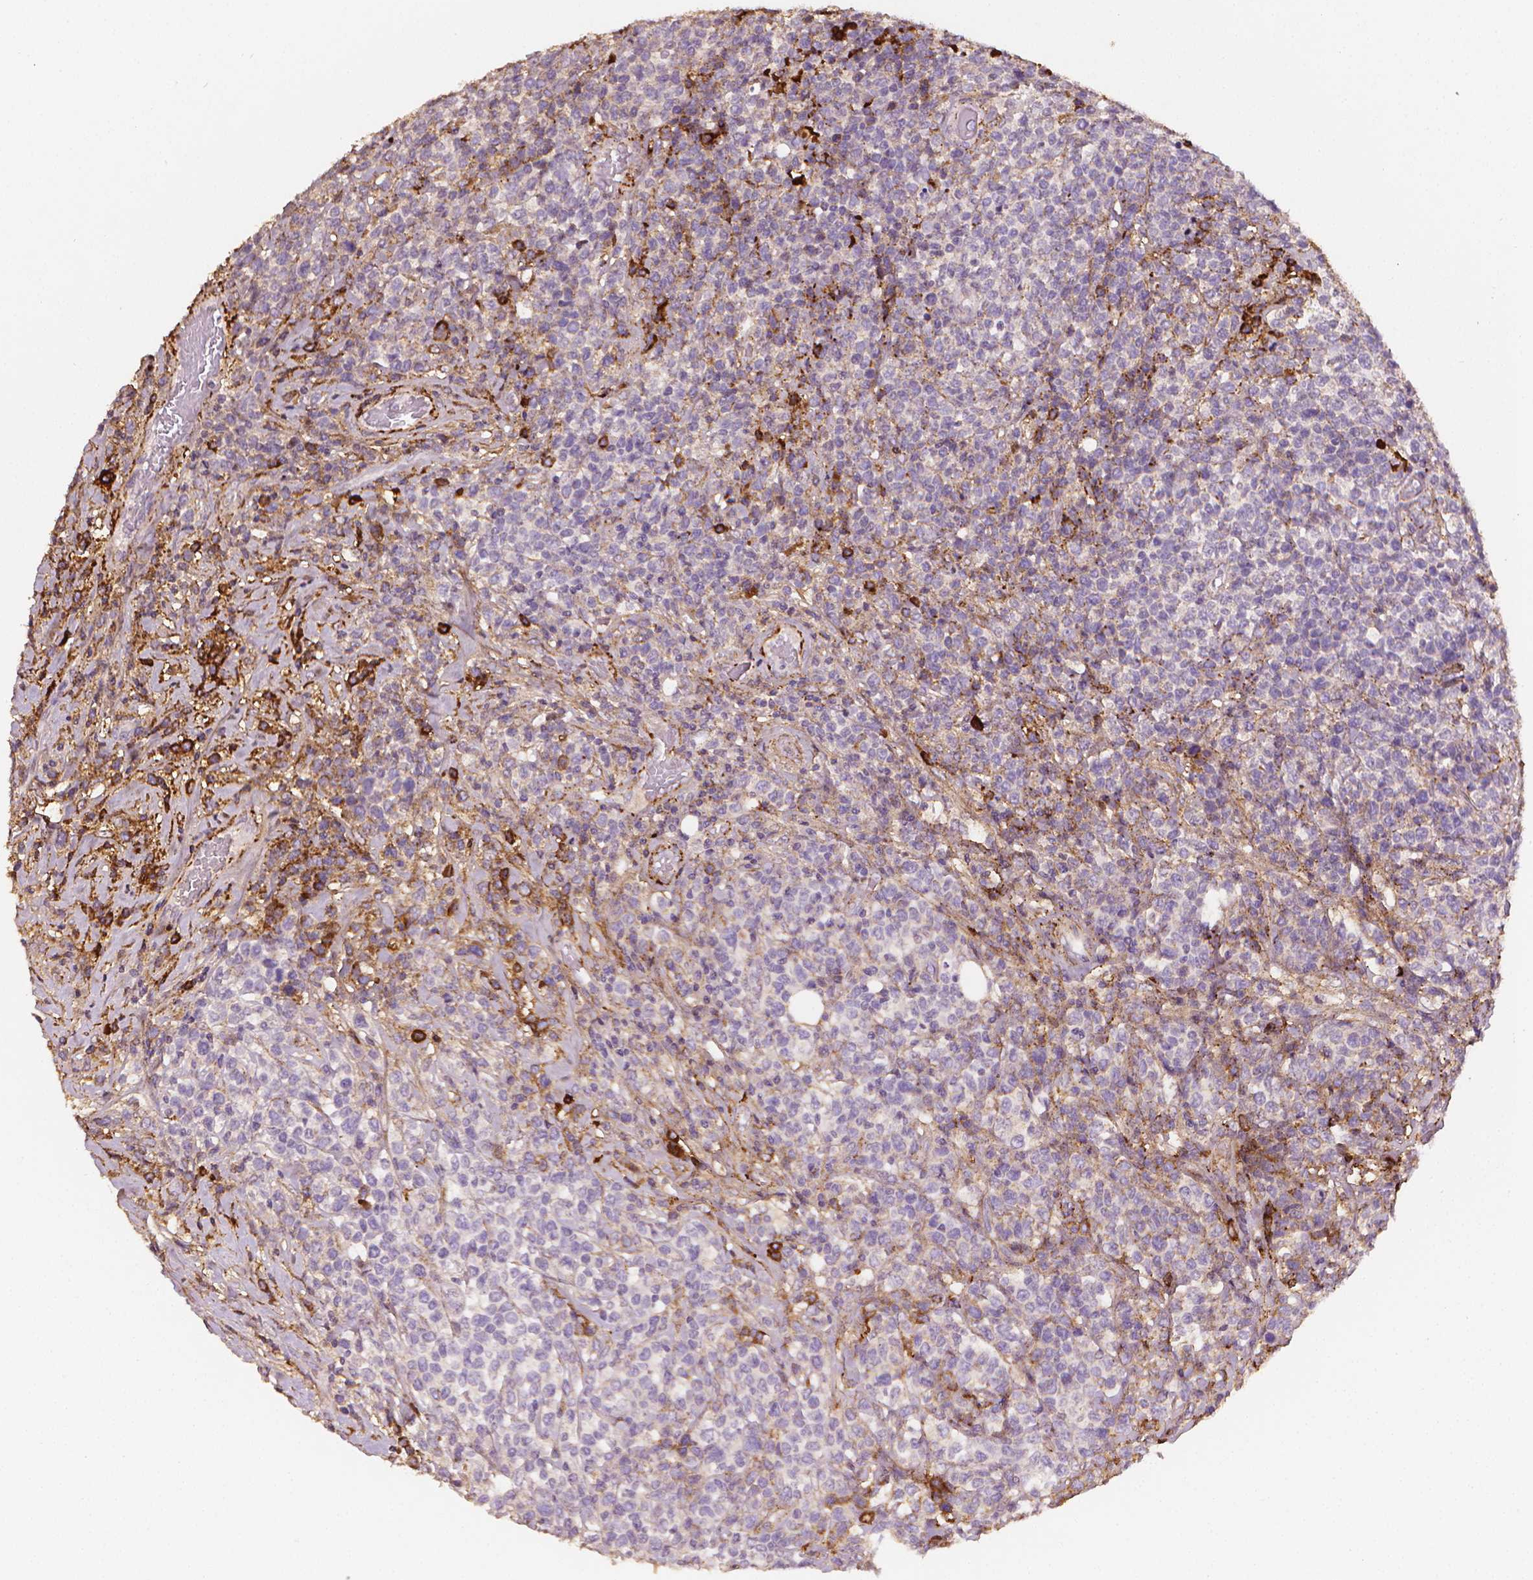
{"staining": {"intensity": "negative", "quantity": "none", "location": "none"}, "tissue": "lymphoma", "cell_type": "Tumor cells", "image_type": "cancer", "snomed": [{"axis": "morphology", "description": "Malignant lymphoma, non-Hodgkin's type, High grade"}, {"axis": "topography", "description": "Soft tissue"}], "caption": "Lymphoma was stained to show a protein in brown. There is no significant staining in tumor cells.", "gene": "DCN", "patient": {"sex": "female", "age": 56}}